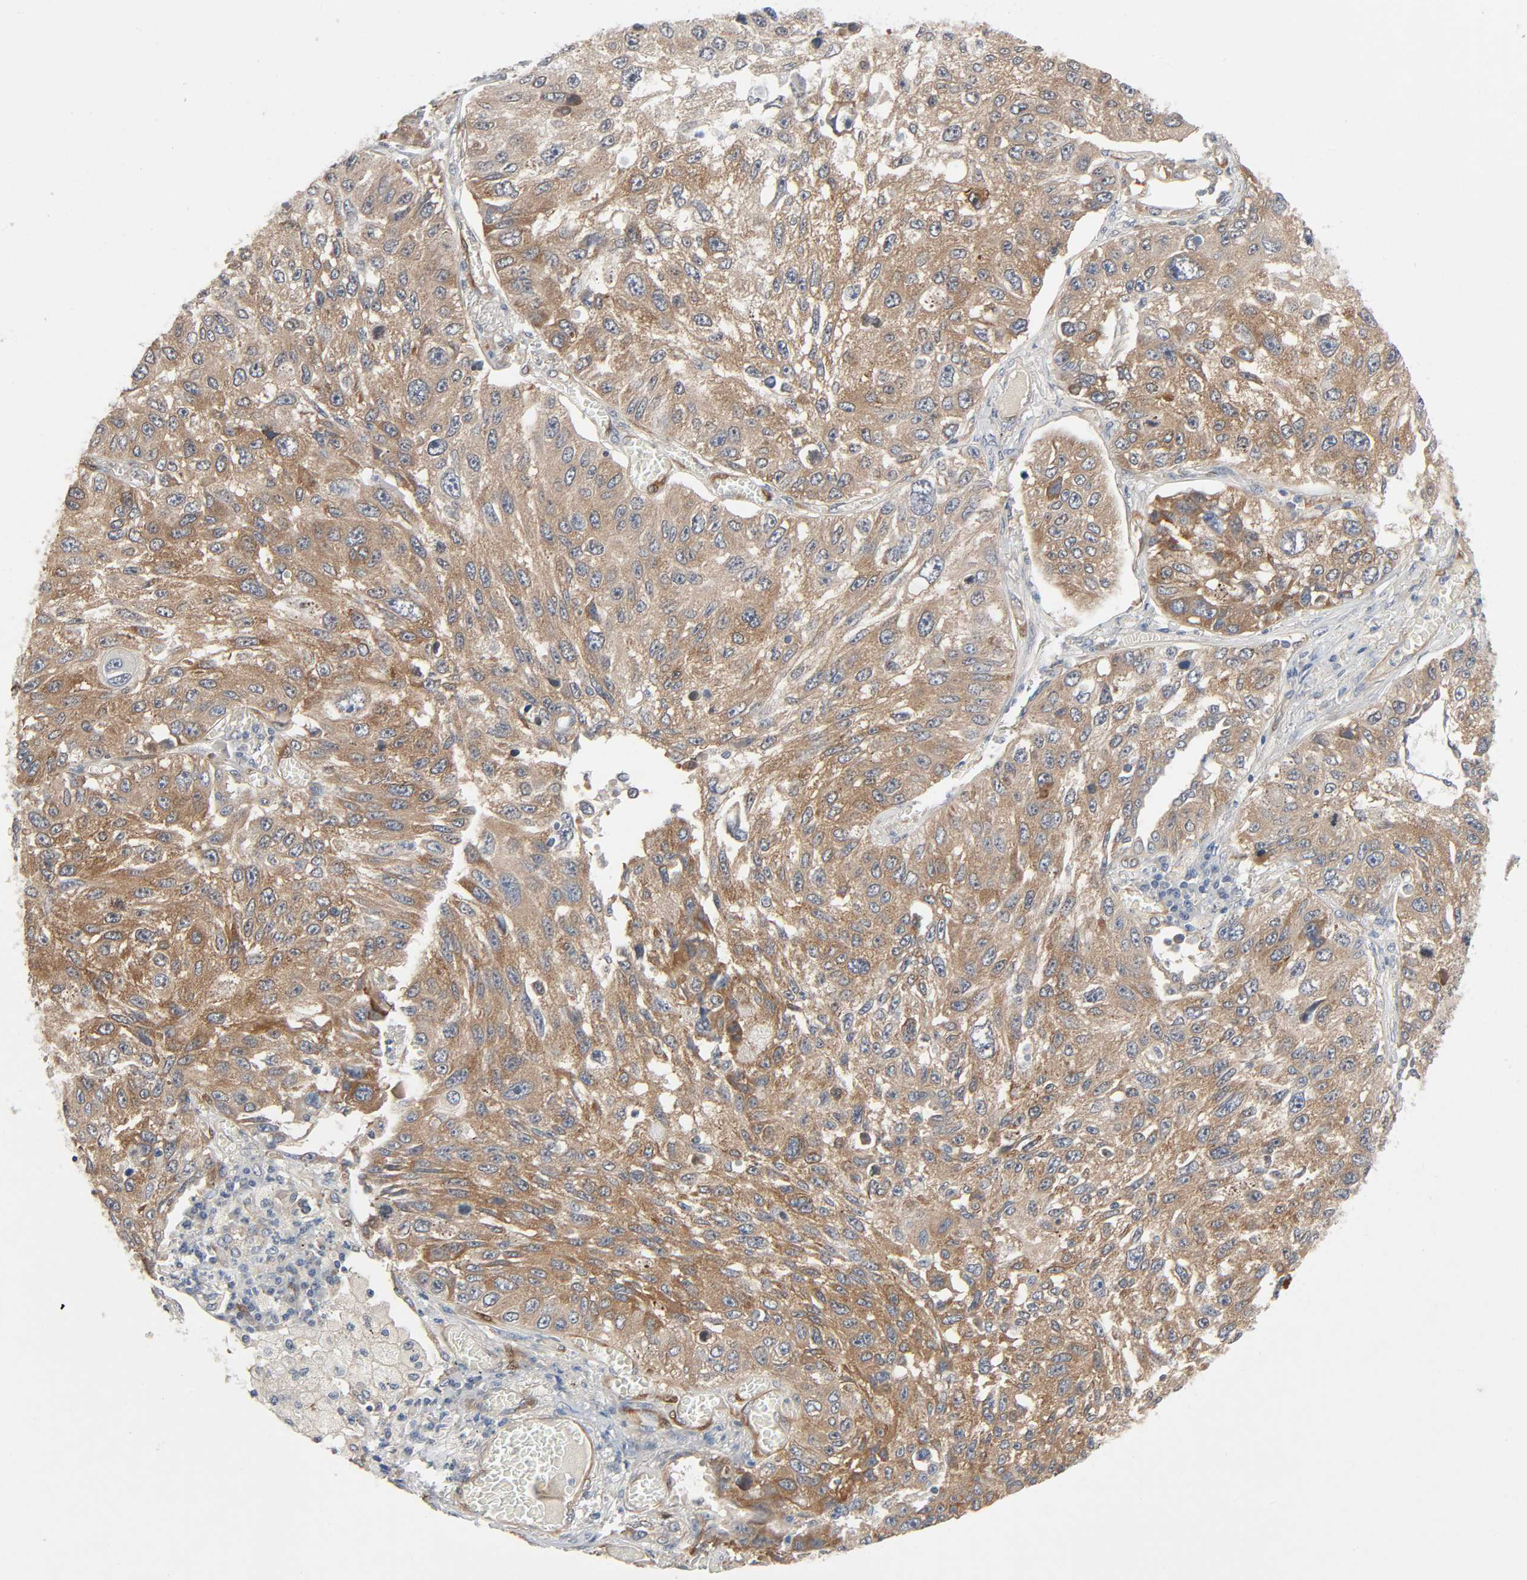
{"staining": {"intensity": "moderate", "quantity": ">75%", "location": "cytoplasmic/membranous"}, "tissue": "lung cancer", "cell_type": "Tumor cells", "image_type": "cancer", "snomed": [{"axis": "morphology", "description": "Squamous cell carcinoma, NOS"}, {"axis": "topography", "description": "Lung"}], "caption": "Protein analysis of lung squamous cell carcinoma tissue shows moderate cytoplasmic/membranous expression in about >75% of tumor cells.", "gene": "PTK2", "patient": {"sex": "male", "age": 71}}